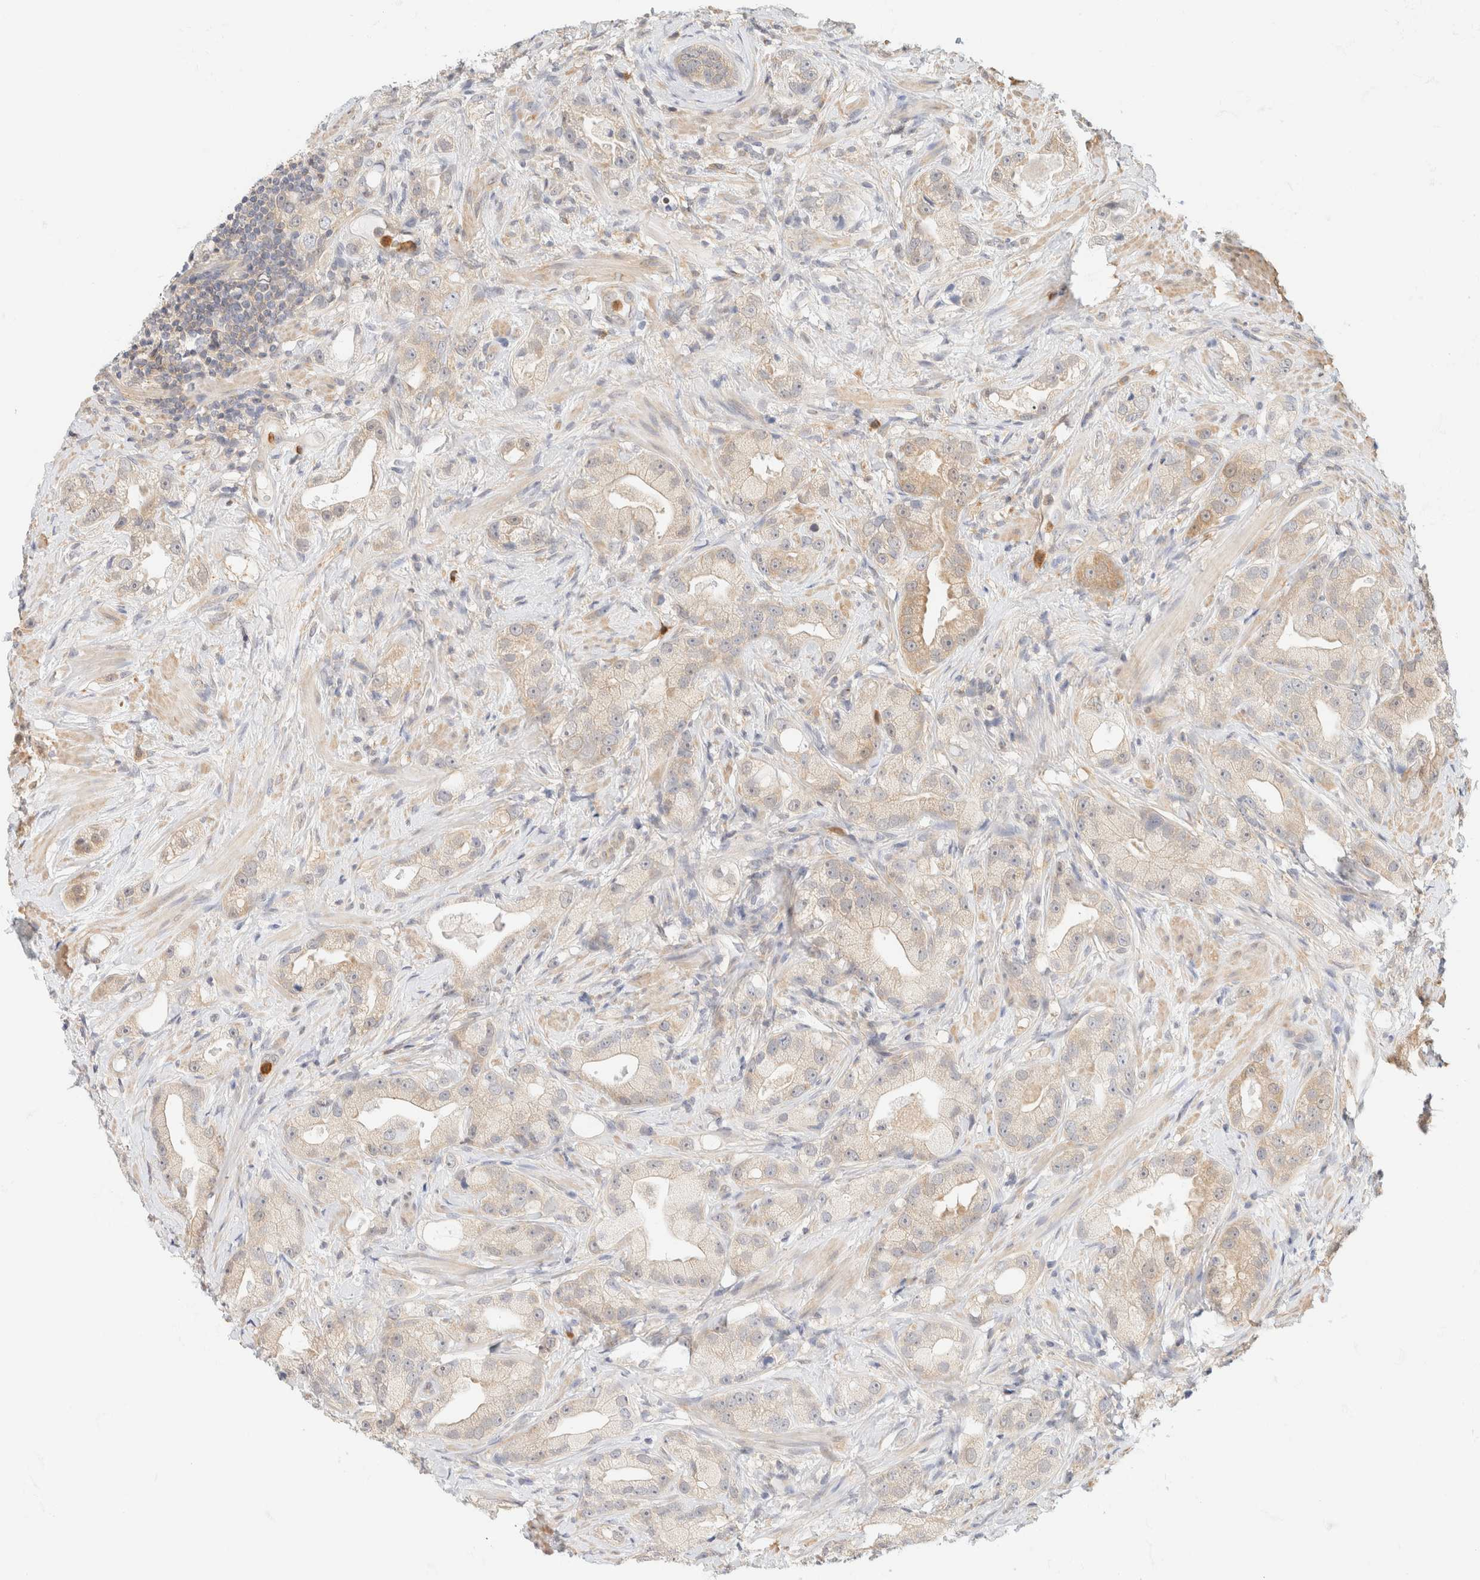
{"staining": {"intensity": "weak", "quantity": "<25%", "location": "cytoplasmic/membranous"}, "tissue": "prostate cancer", "cell_type": "Tumor cells", "image_type": "cancer", "snomed": [{"axis": "morphology", "description": "Adenocarcinoma, High grade"}, {"axis": "topography", "description": "Prostate"}], "caption": "Photomicrograph shows no protein positivity in tumor cells of prostate cancer (high-grade adenocarcinoma) tissue.", "gene": "GPI", "patient": {"sex": "male", "age": 63}}